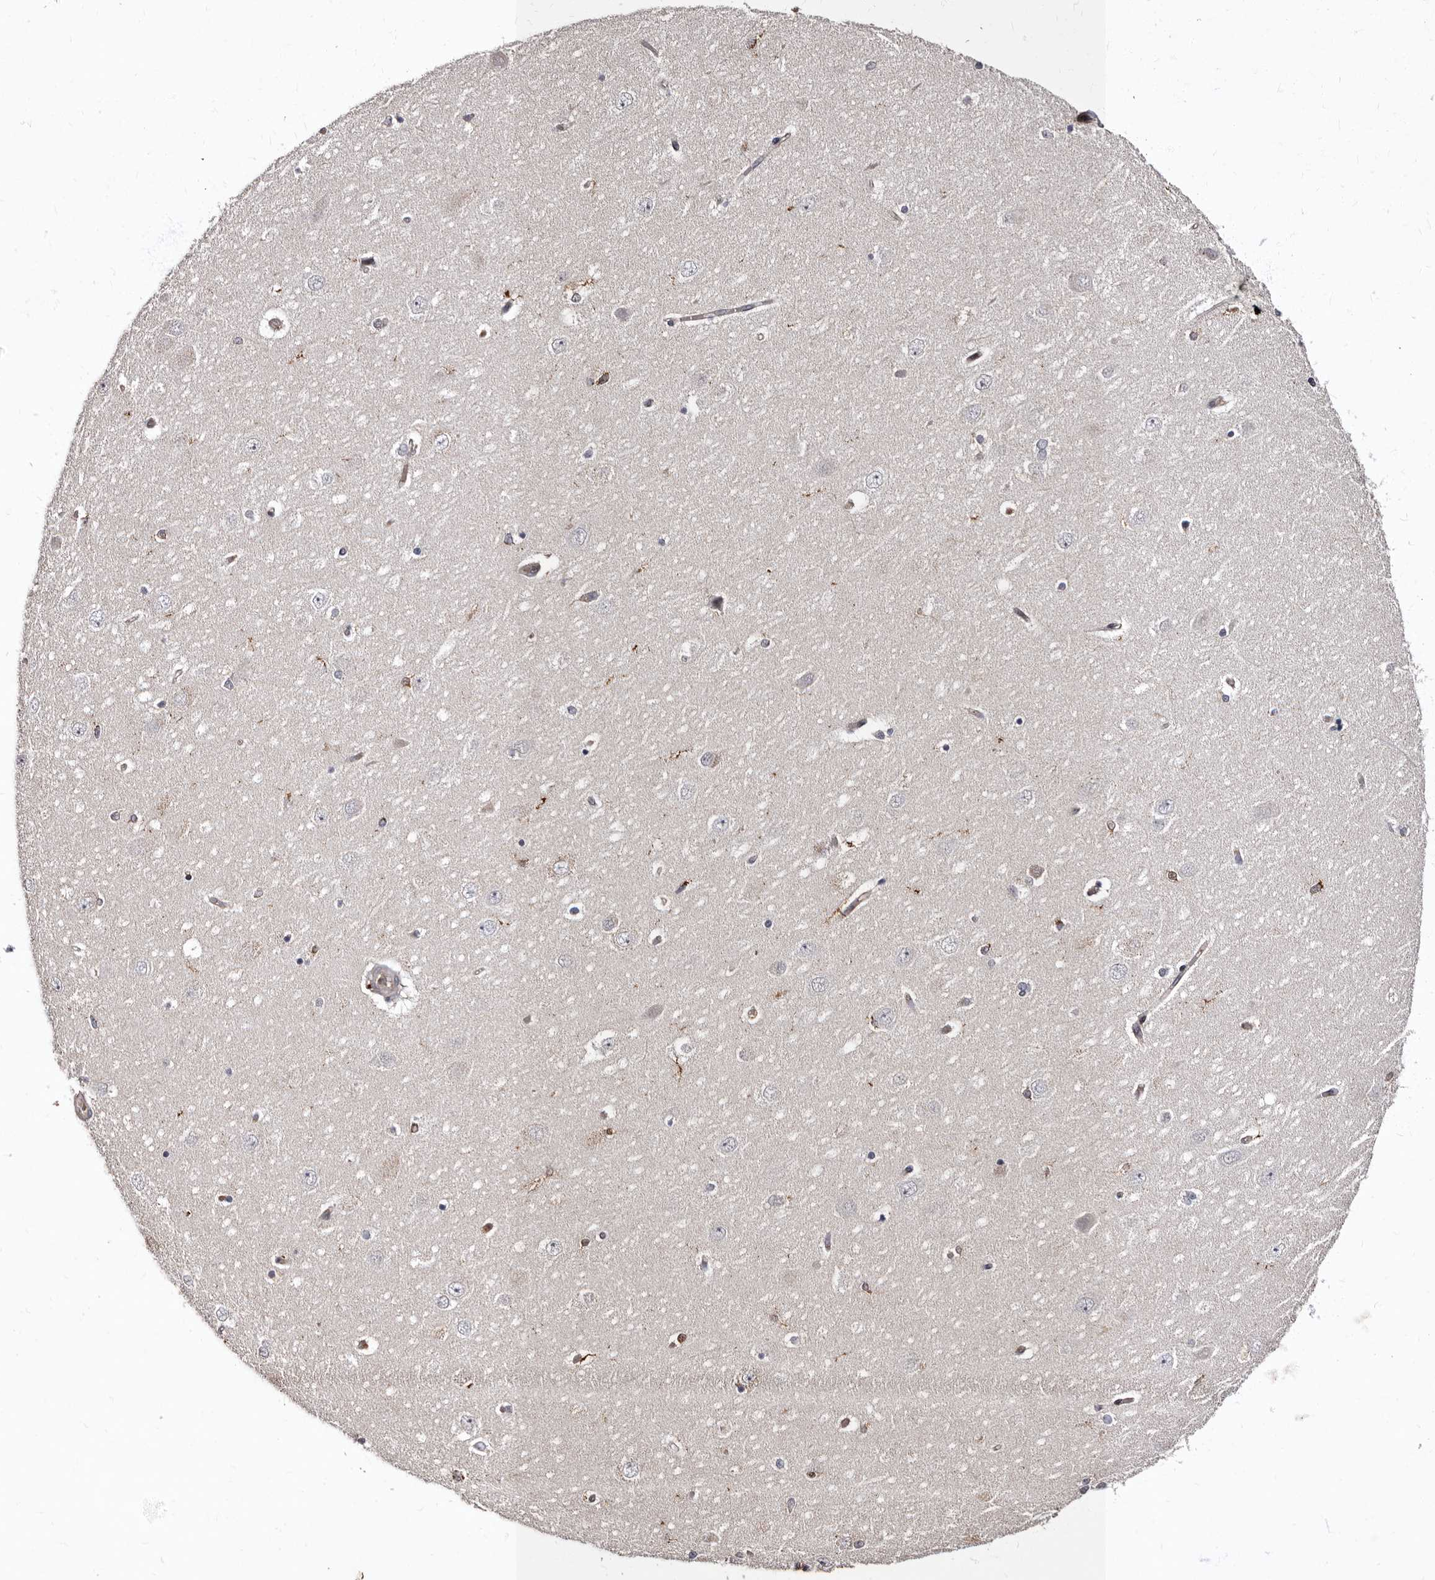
{"staining": {"intensity": "weak", "quantity": "<25%", "location": "cytoplasmic/membranous"}, "tissue": "hippocampus", "cell_type": "Glial cells", "image_type": "normal", "snomed": [{"axis": "morphology", "description": "Normal tissue, NOS"}, {"axis": "topography", "description": "Hippocampus"}], "caption": "Immunohistochemistry micrograph of normal hippocampus stained for a protein (brown), which shows no staining in glial cells.", "gene": "BAX", "patient": {"sex": "female", "age": 54}}